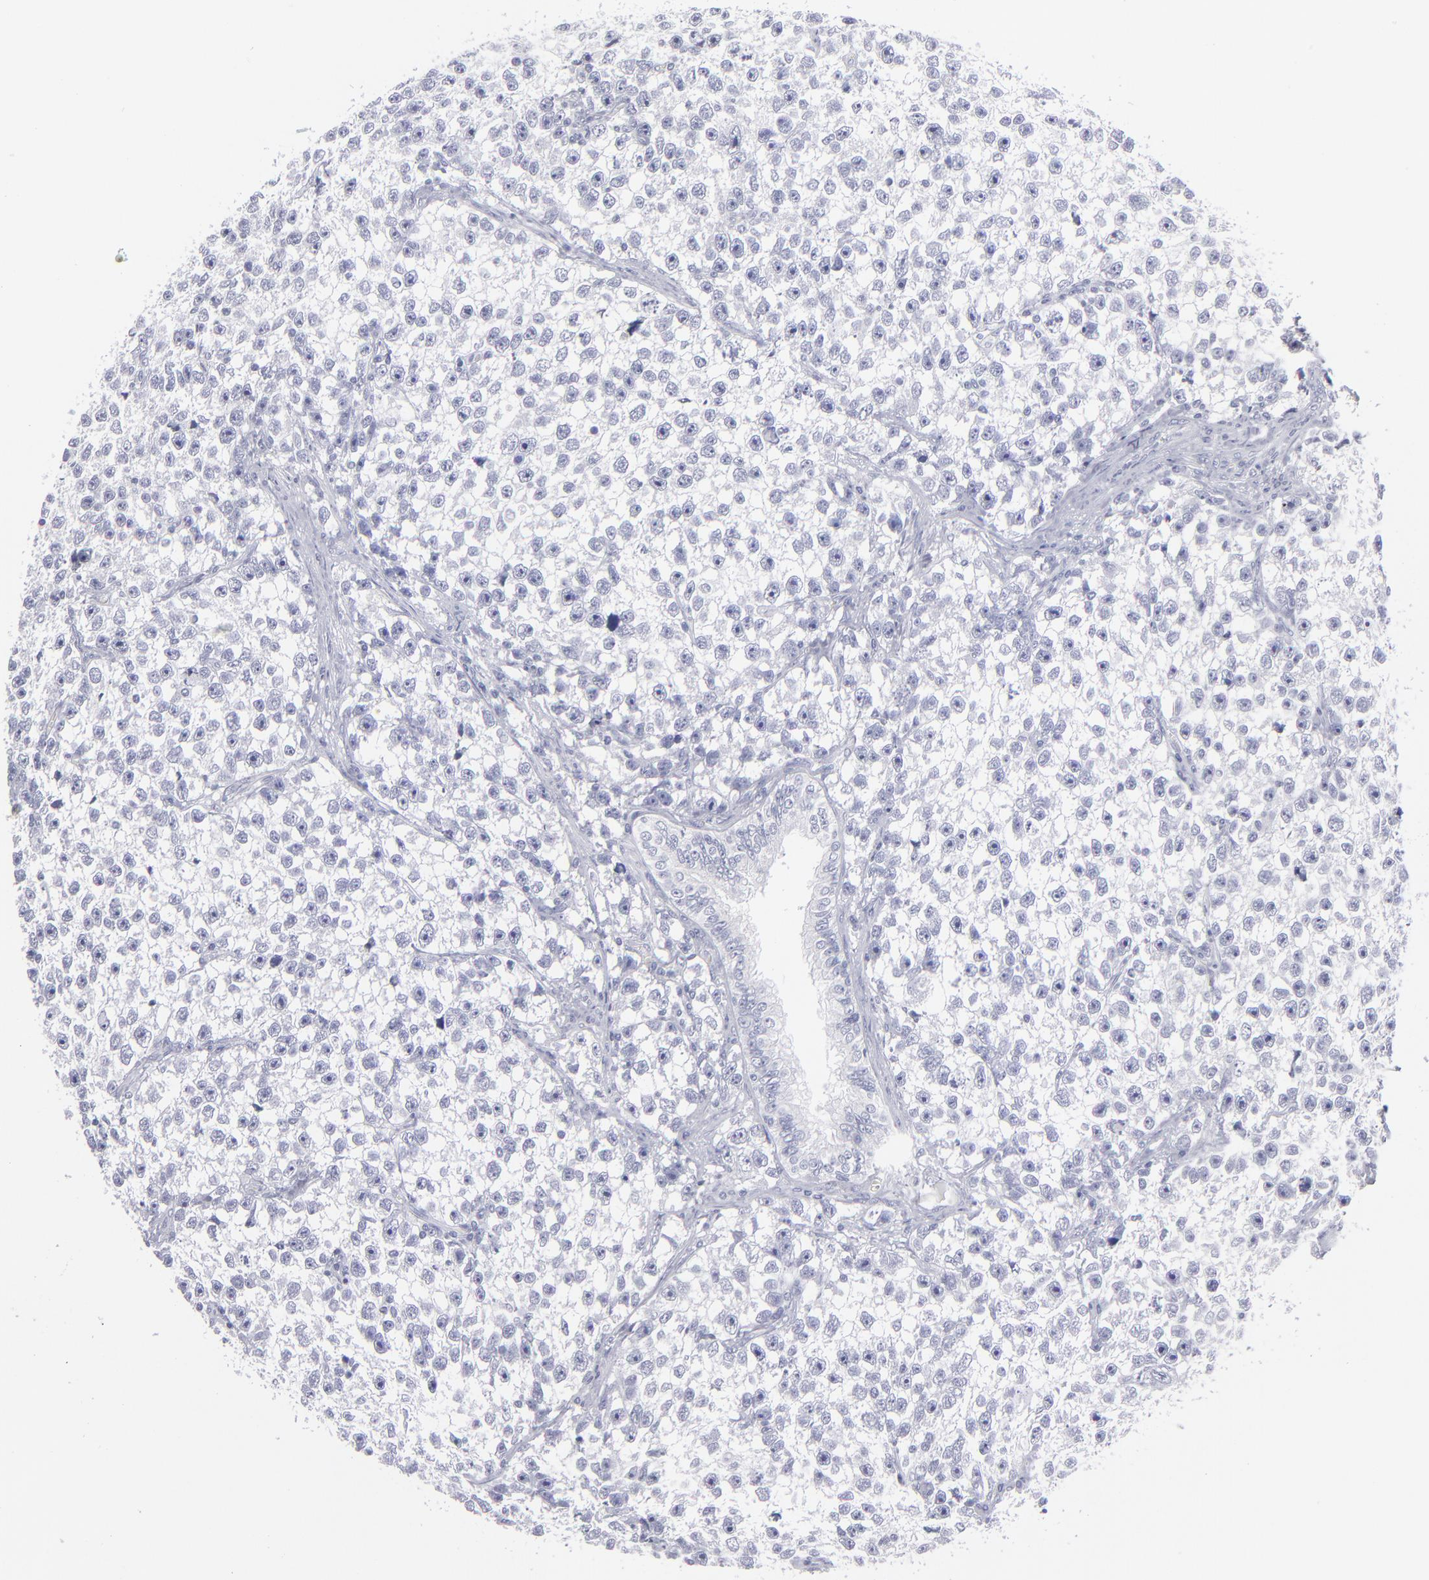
{"staining": {"intensity": "negative", "quantity": "none", "location": "none"}, "tissue": "testis cancer", "cell_type": "Tumor cells", "image_type": "cancer", "snomed": [{"axis": "morphology", "description": "Seminoma, NOS"}, {"axis": "morphology", "description": "Carcinoma, Embryonal, NOS"}, {"axis": "topography", "description": "Testis"}], "caption": "There is no significant expression in tumor cells of testis cancer. (Stains: DAB immunohistochemistry with hematoxylin counter stain, Microscopy: brightfield microscopy at high magnification).", "gene": "CADM3", "patient": {"sex": "male", "age": 30}}